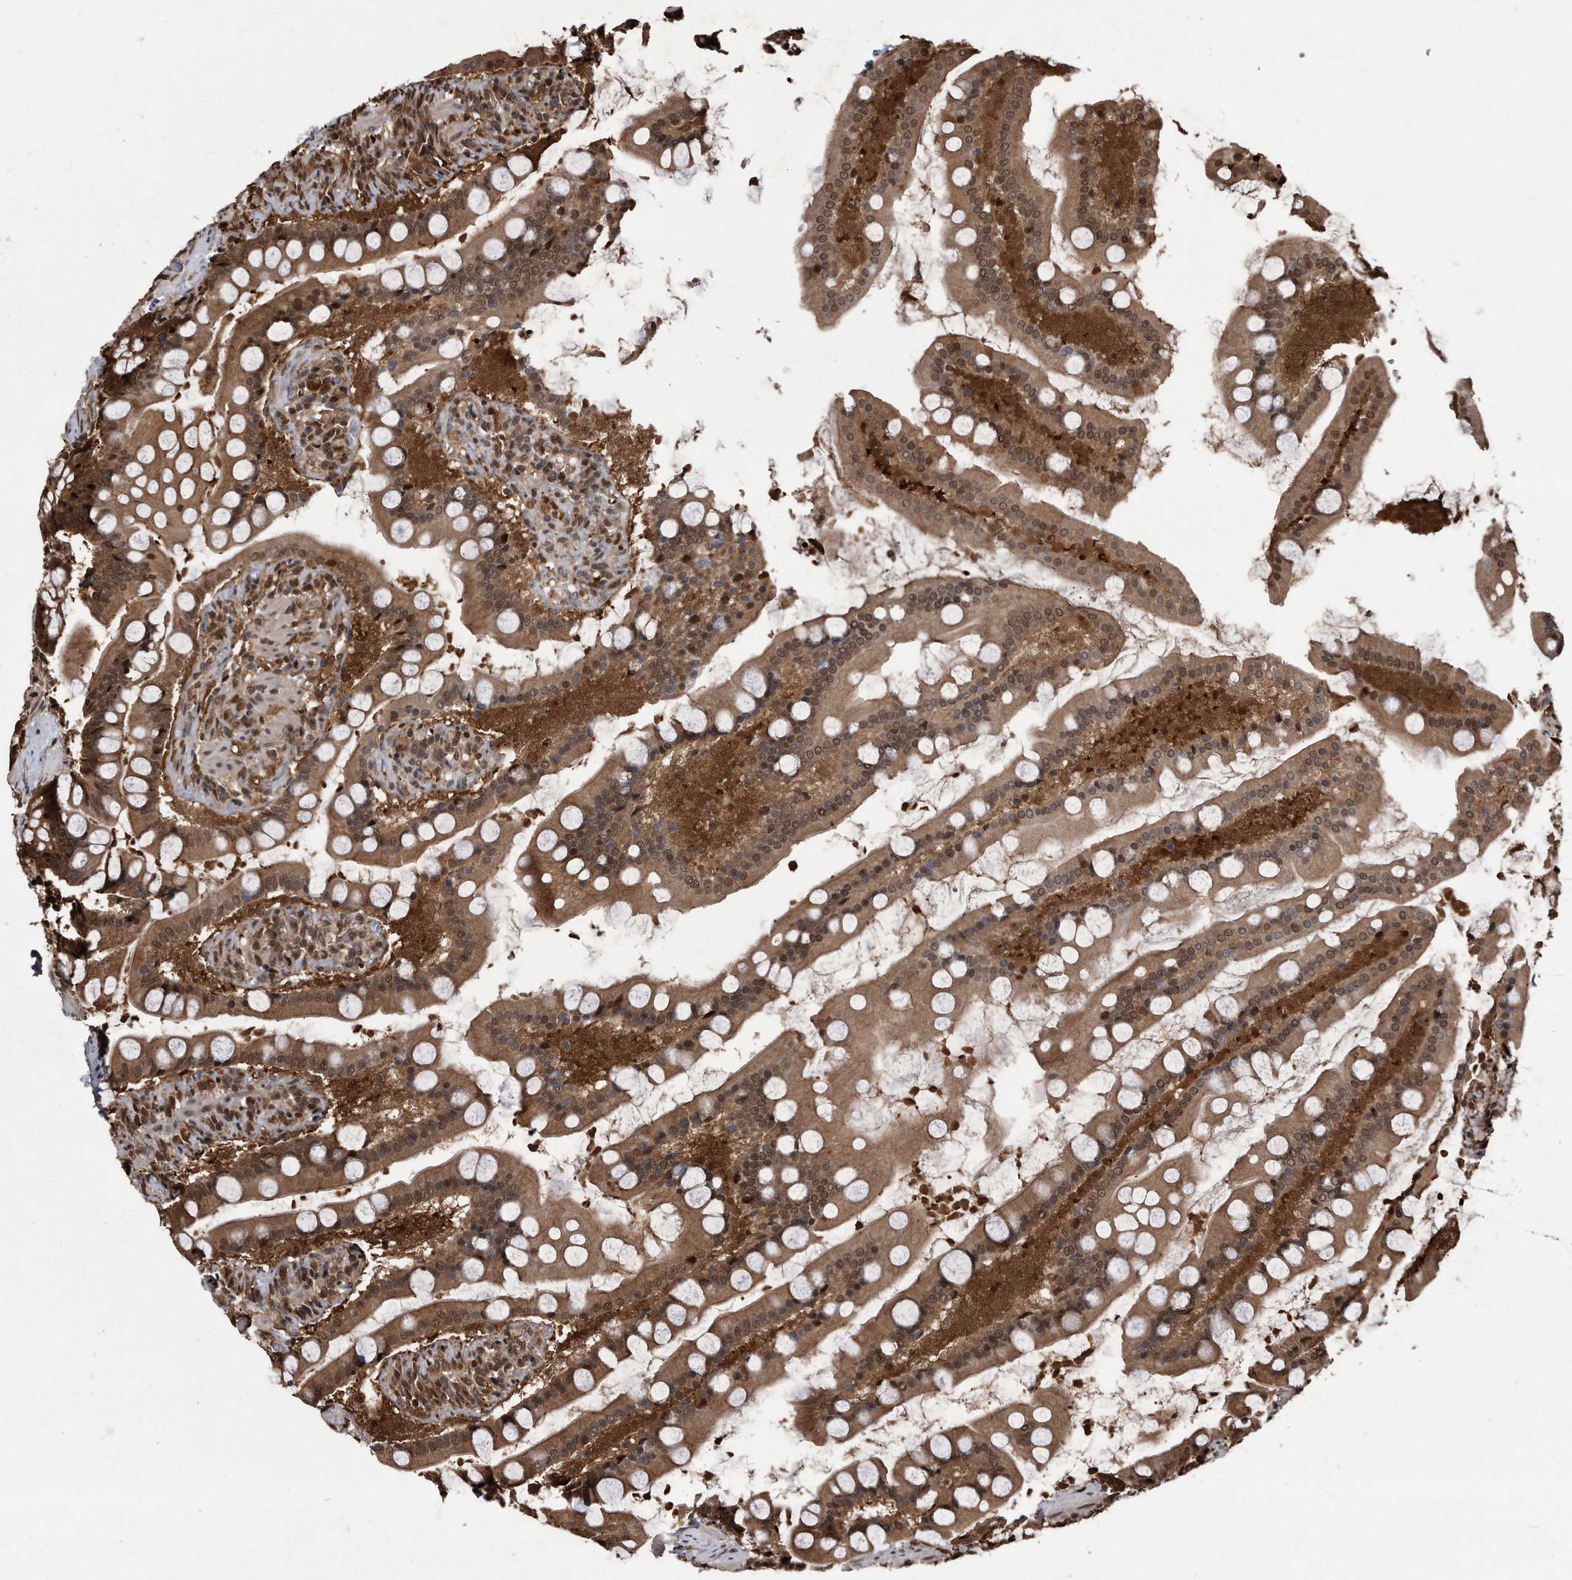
{"staining": {"intensity": "strong", "quantity": ">75%", "location": "cytoplasmic/membranous,nuclear"}, "tissue": "small intestine", "cell_type": "Glandular cells", "image_type": "normal", "snomed": [{"axis": "morphology", "description": "Normal tissue, NOS"}, {"axis": "topography", "description": "Small intestine"}], "caption": "Small intestine stained with immunohistochemistry demonstrates strong cytoplasmic/membranous,nuclear expression in about >75% of glandular cells. The protein of interest is shown in brown color, while the nuclei are stained blue.", "gene": "RAD23B", "patient": {"sex": "male", "age": 41}}